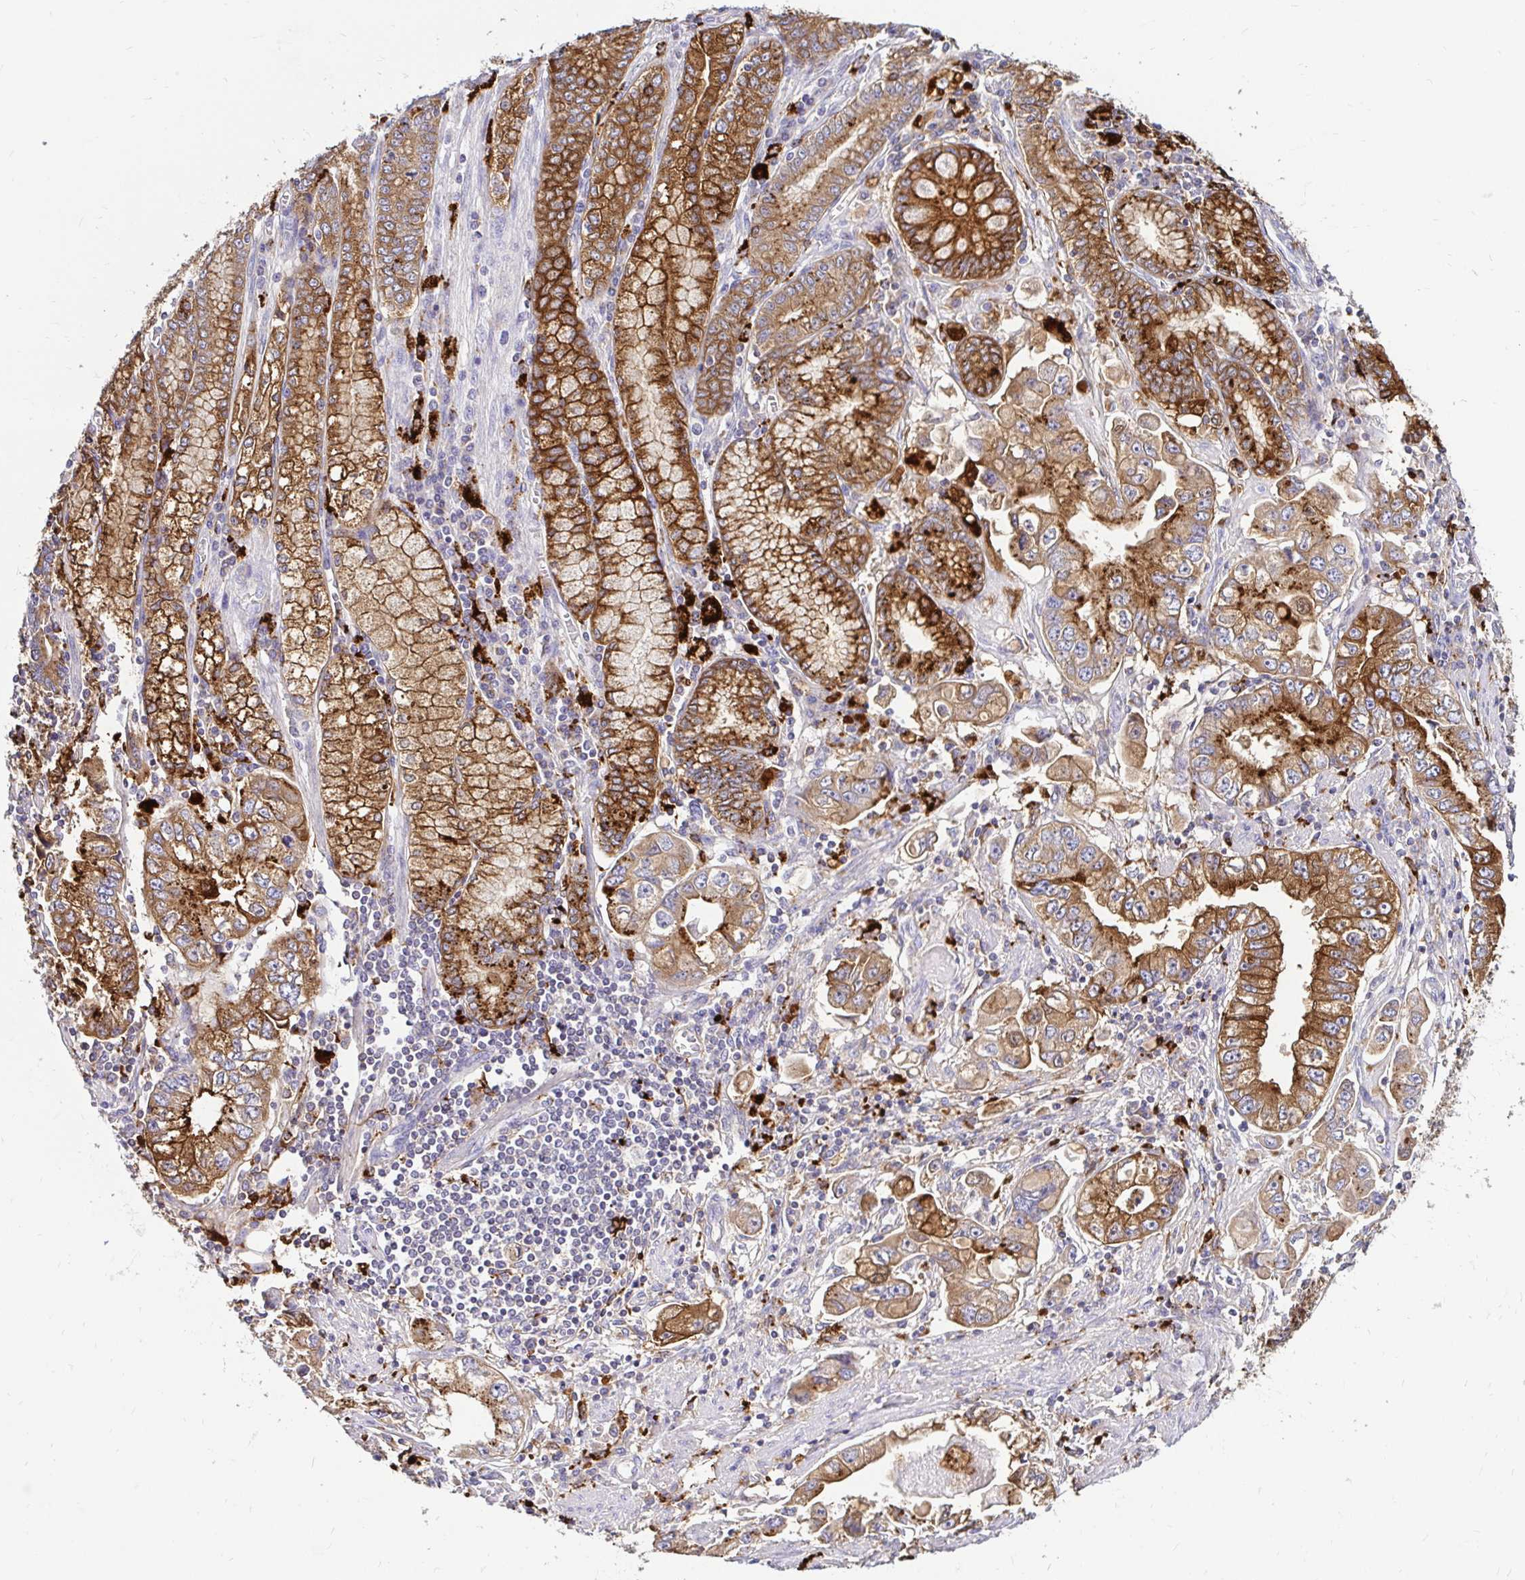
{"staining": {"intensity": "moderate", "quantity": ">75%", "location": "cytoplasmic/membranous"}, "tissue": "stomach cancer", "cell_type": "Tumor cells", "image_type": "cancer", "snomed": [{"axis": "morphology", "description": "Adenocarcinoma, NOS"}, {"axis": "topography", "description": "Stomach, lower"}], "caption": "A micrograph of stomach cancer (adenocarcinoma) stained for a protein exhibits moderate cytoplasmic/membranous brown staining in tumor cells.", "gene": "FUCA1", "patient": {"sex": "female", "age": 93}}